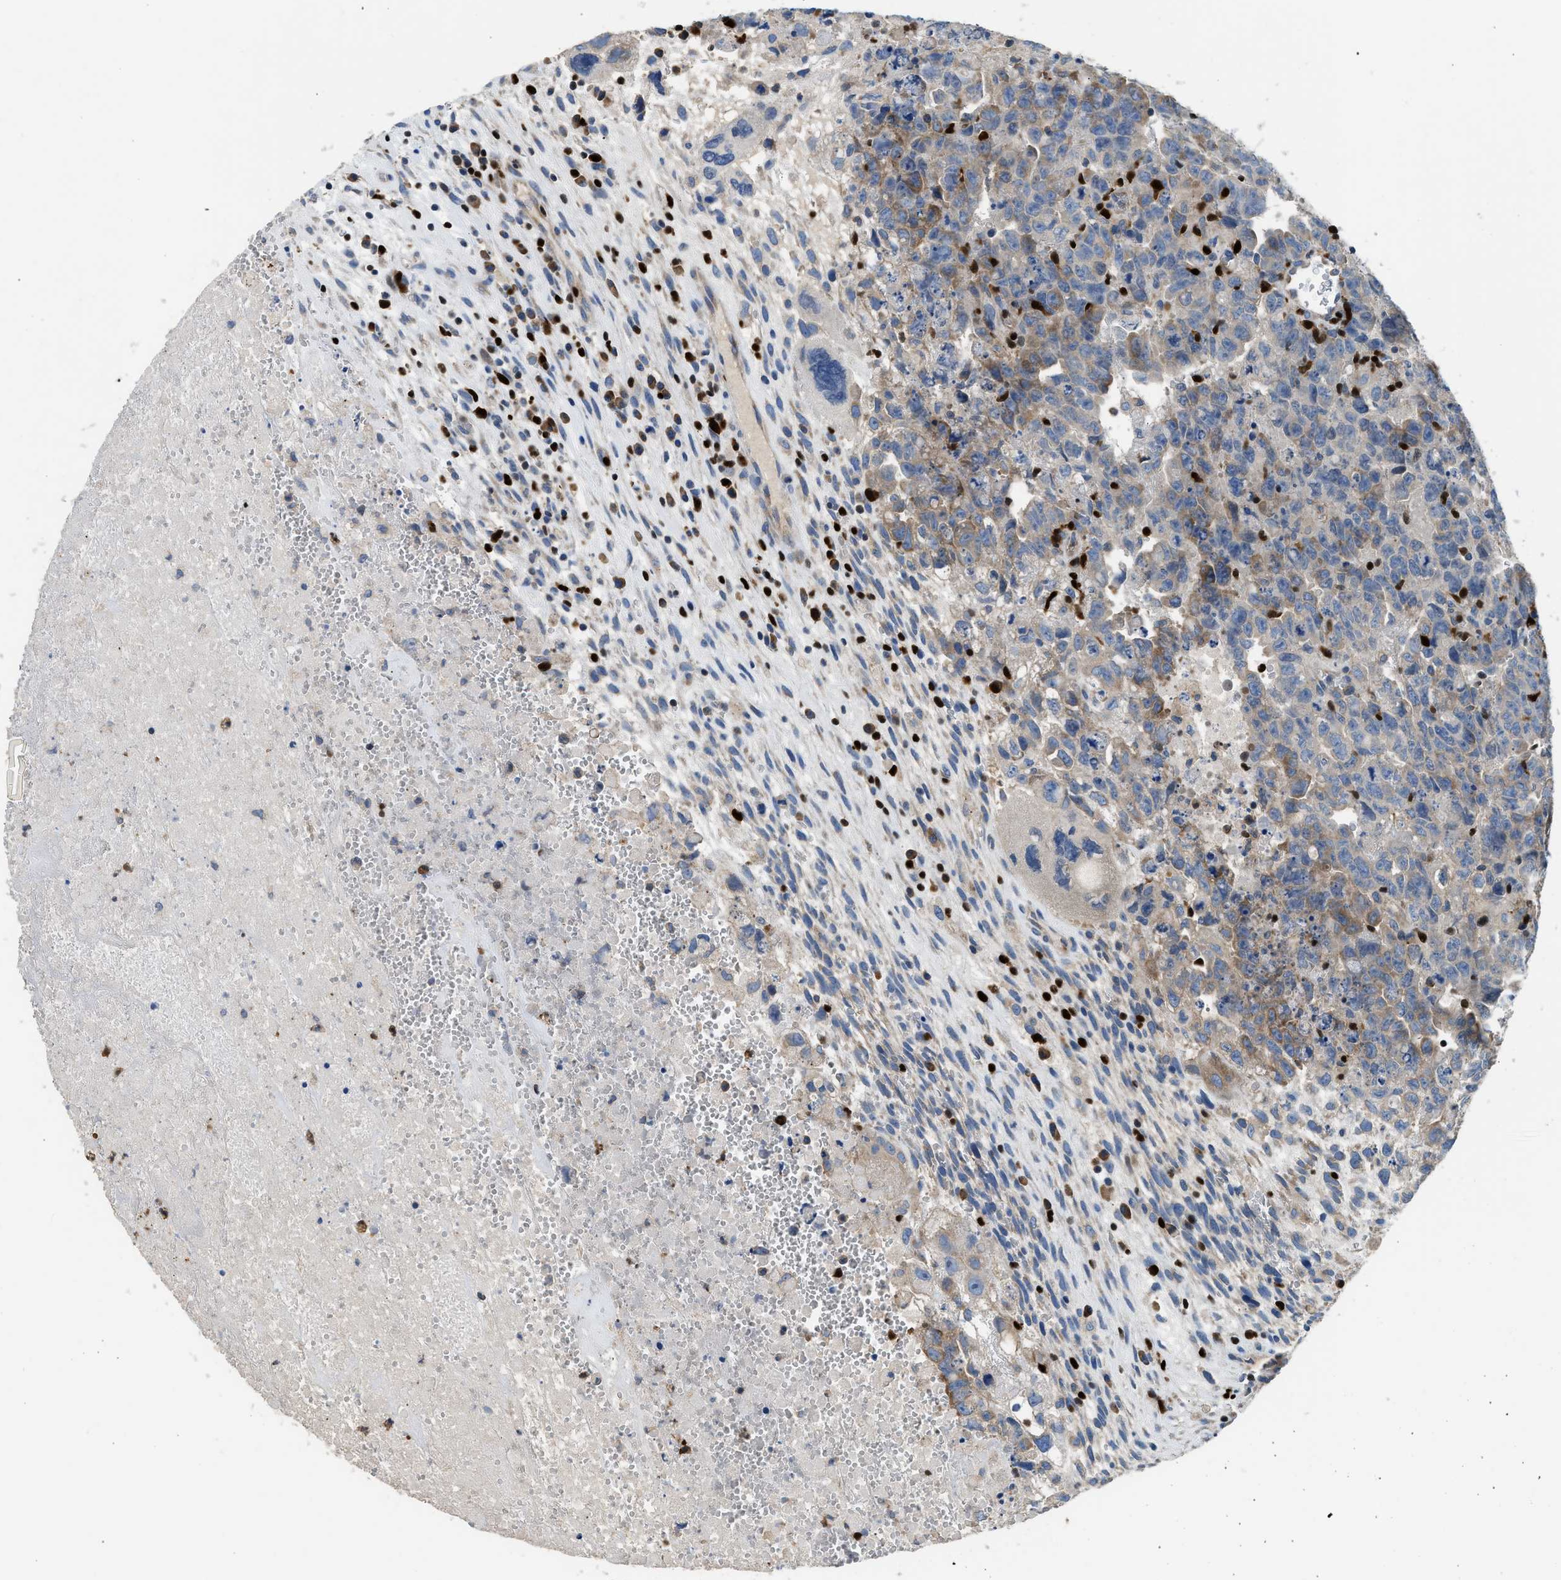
{"staining": {"intensity": "weak", "quantity": "<25%", "location": "cytoplasmic/membranous"}, "tissue": "testis cancer", "cell_type": "Tumor cells", "image_type": "cancer", "snomed": [{"axis": "morphology", "description": "Carcinoma, Embryonal, NOS"}, {"axis": "topography", "description": "Testis"}], "caption": "An IHC micrograph of testis cancer is shown. There is no staining in tumor cells of testis cancer.", "gene": "TOX", "patient": {"sex": "male", "age": 28}}